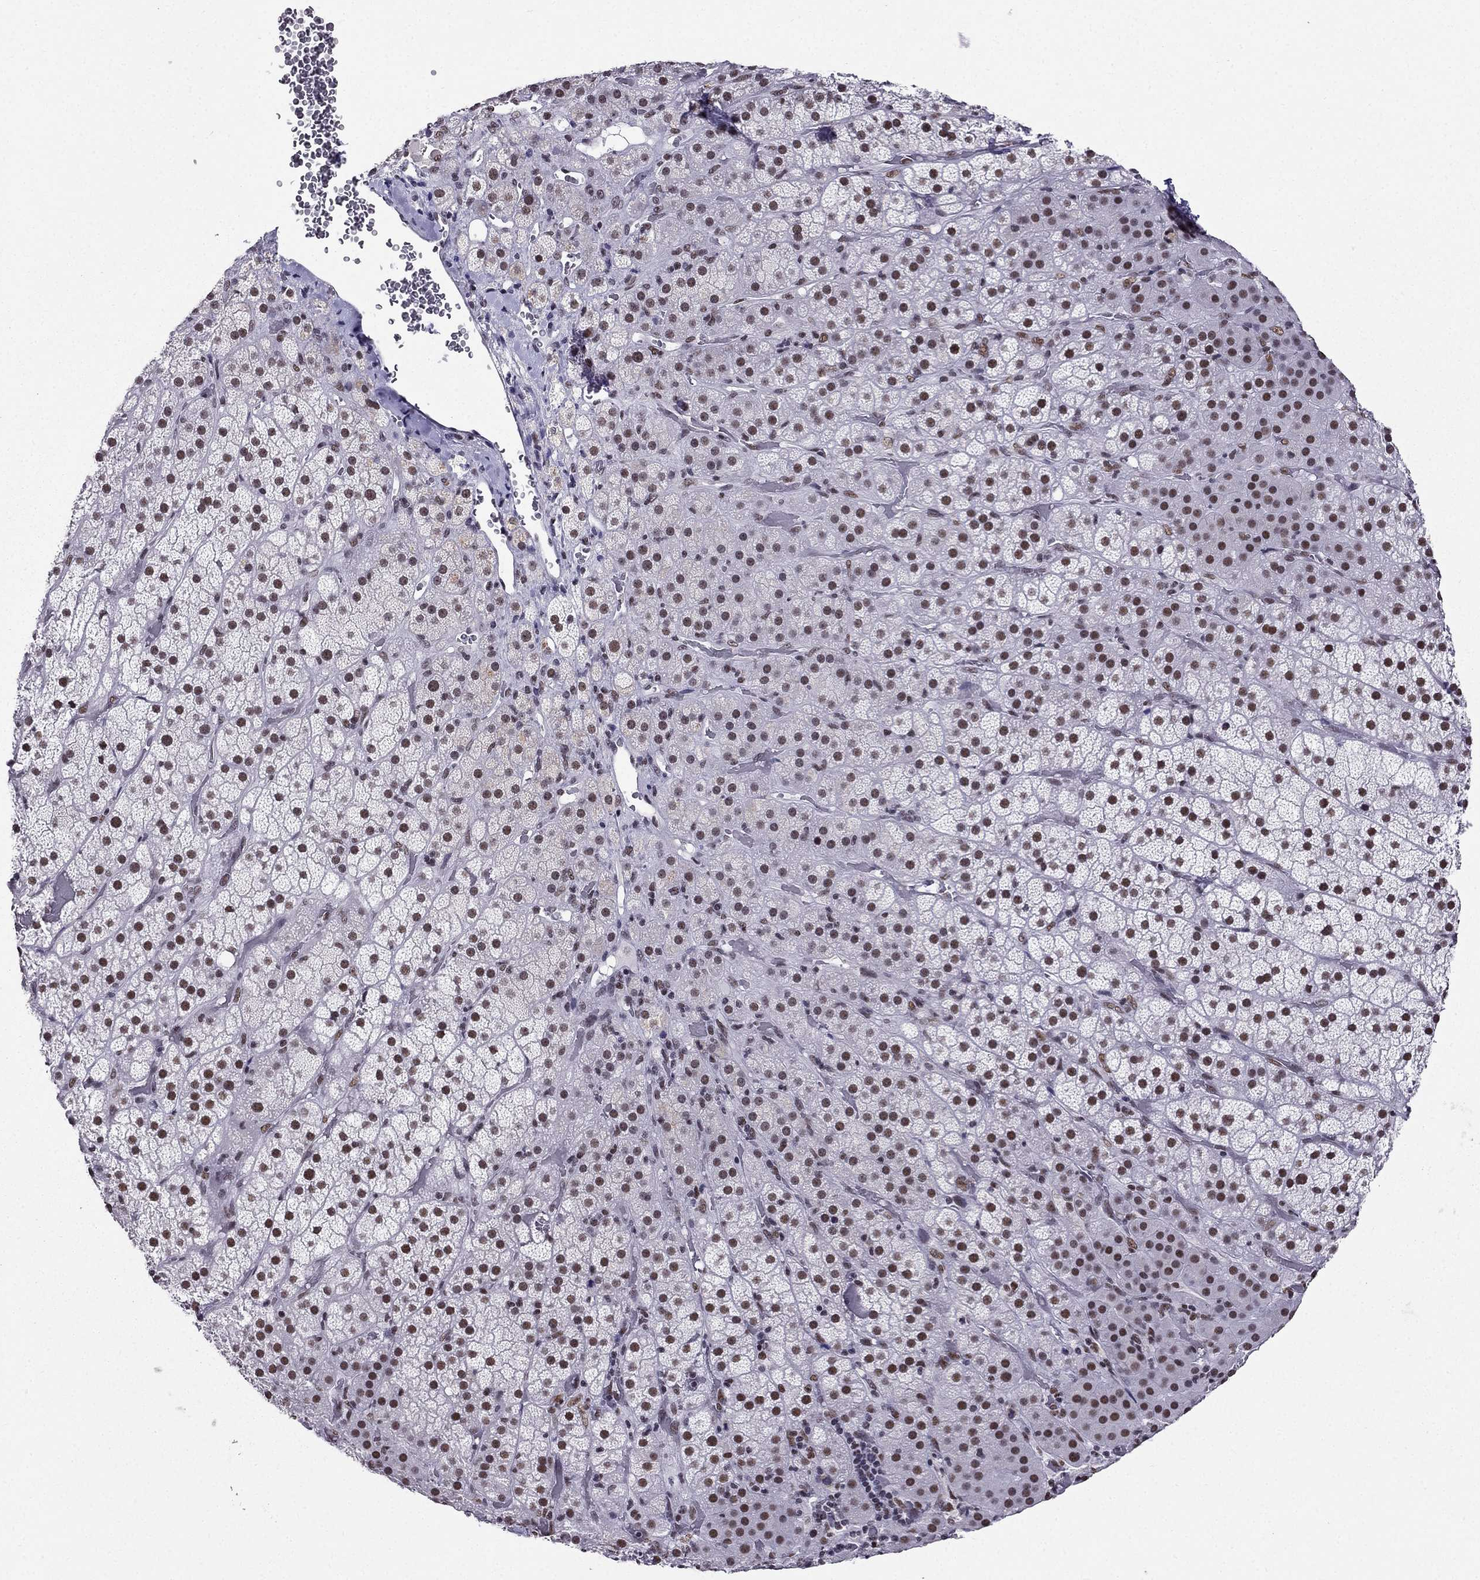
{"staining": {"intensity": "strong", "quantity": "<25%", "location": "nuclear"}, "tissue": "adrenal gland", "cell_type": "Glandular cells", "image_type": "normal", "snomed": [{"axis": "morphology", "description": "Normal tissue, NOS"}, {"axis": "topography", "description": "Adrenal gland"}], "caption": "Glandular cells exhibit strong nuclear positivity in approximately <25% of cells in benign adrenal gland.", "gene": "ZNF420", "patient": {"sex": "male", "age": 57}}